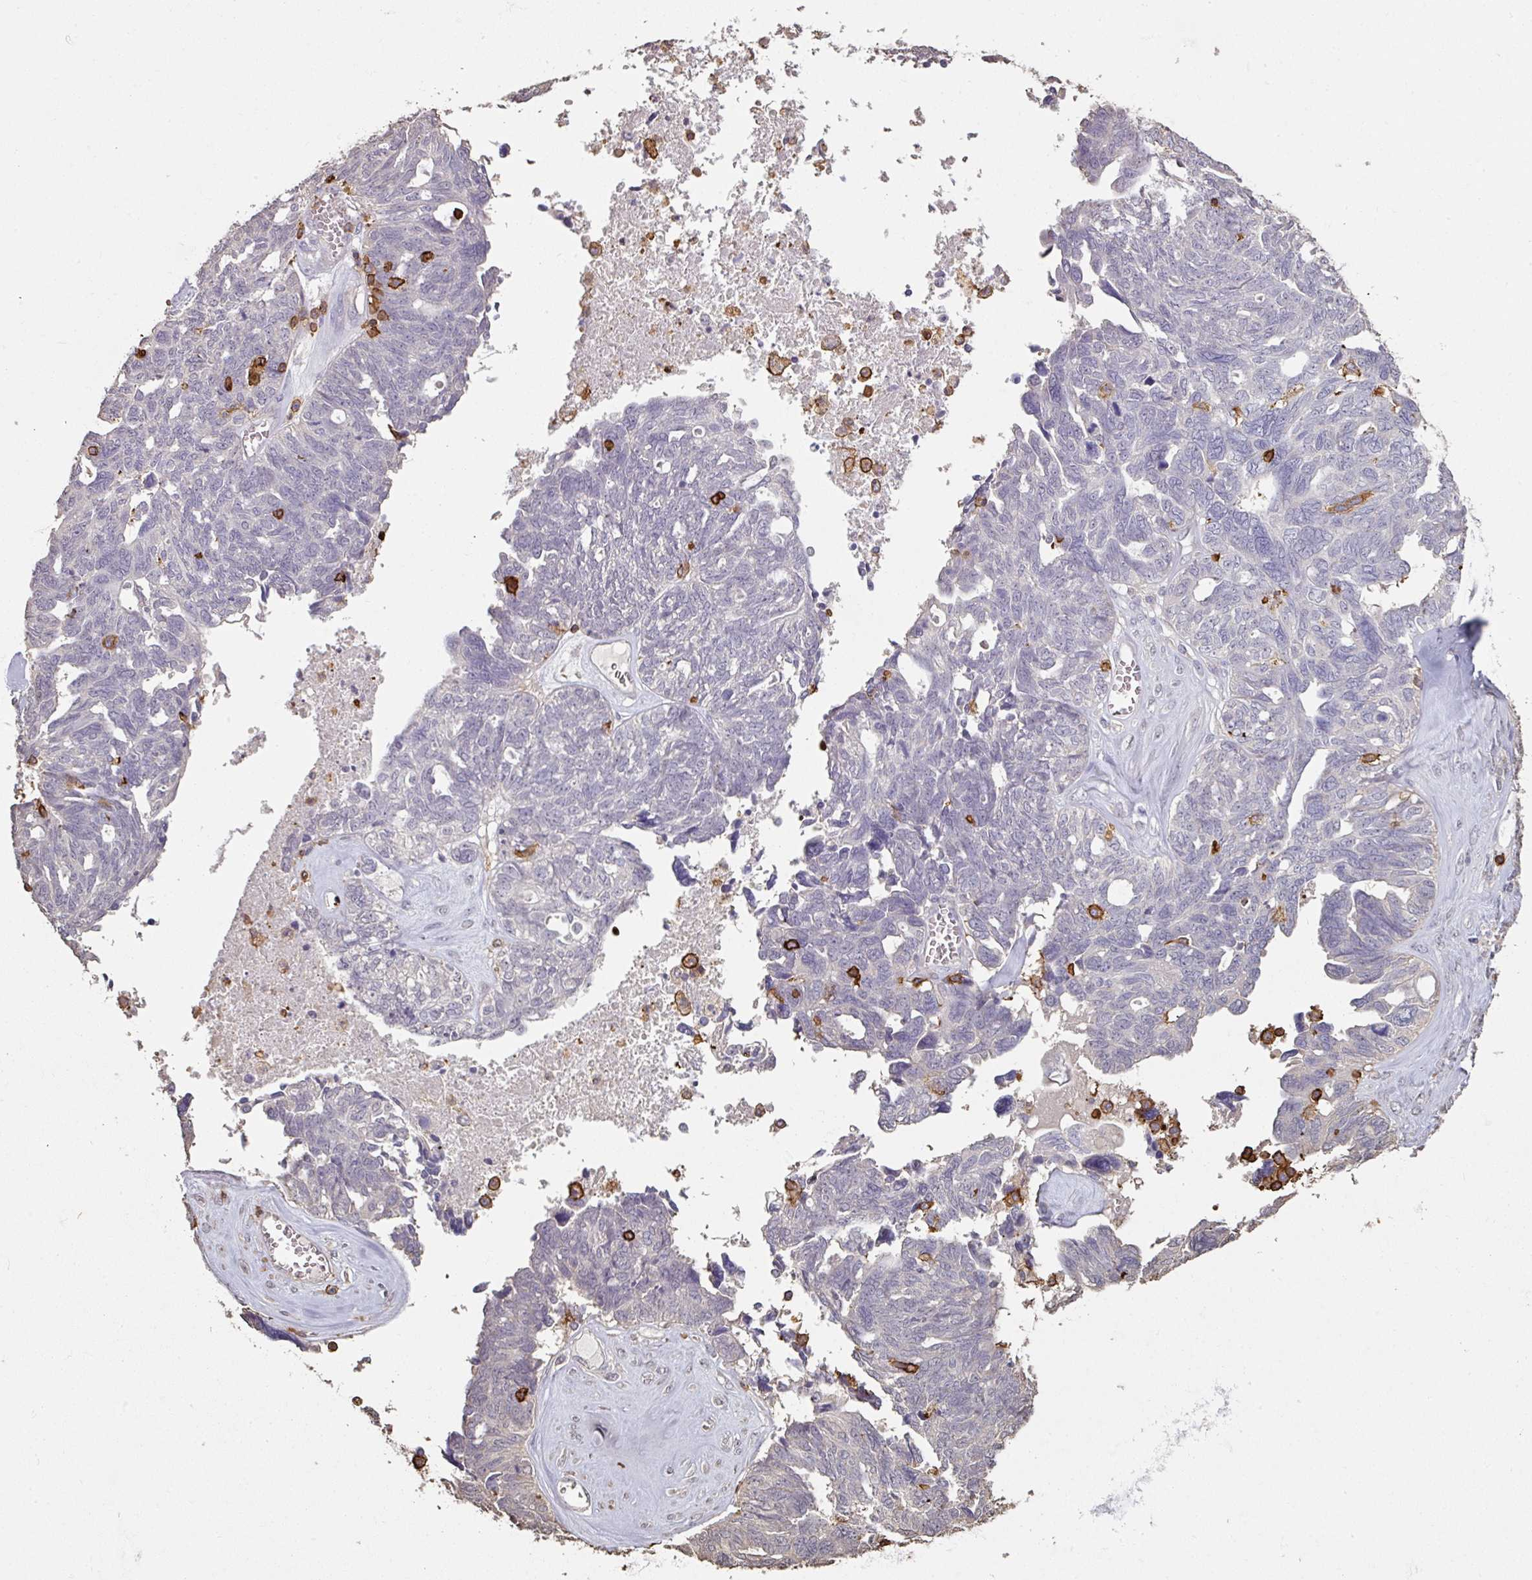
{"staining": {"intensity": "negative", "quantity": "none", "location": "none"}, "tissue": "ovarian cancer", "cell_type": "Tumor cells", "image_type": "cancer", "snomed": [{"axis": "morphology", "description": "Cystadenocarcinoma, serous, NOS"}, {"axis": "topography", "description": "Ovary"}], "caption": "Immunohistochemistry (IHC) histopathology image of neoplastic tissue: human ovarian cancer (serous cystadenocarcinoma) stained with DAB shows no significant protein positivity in tumor cells.", "gene": "OLFML2B", "patient": {"sex": "female", "age": 79}}